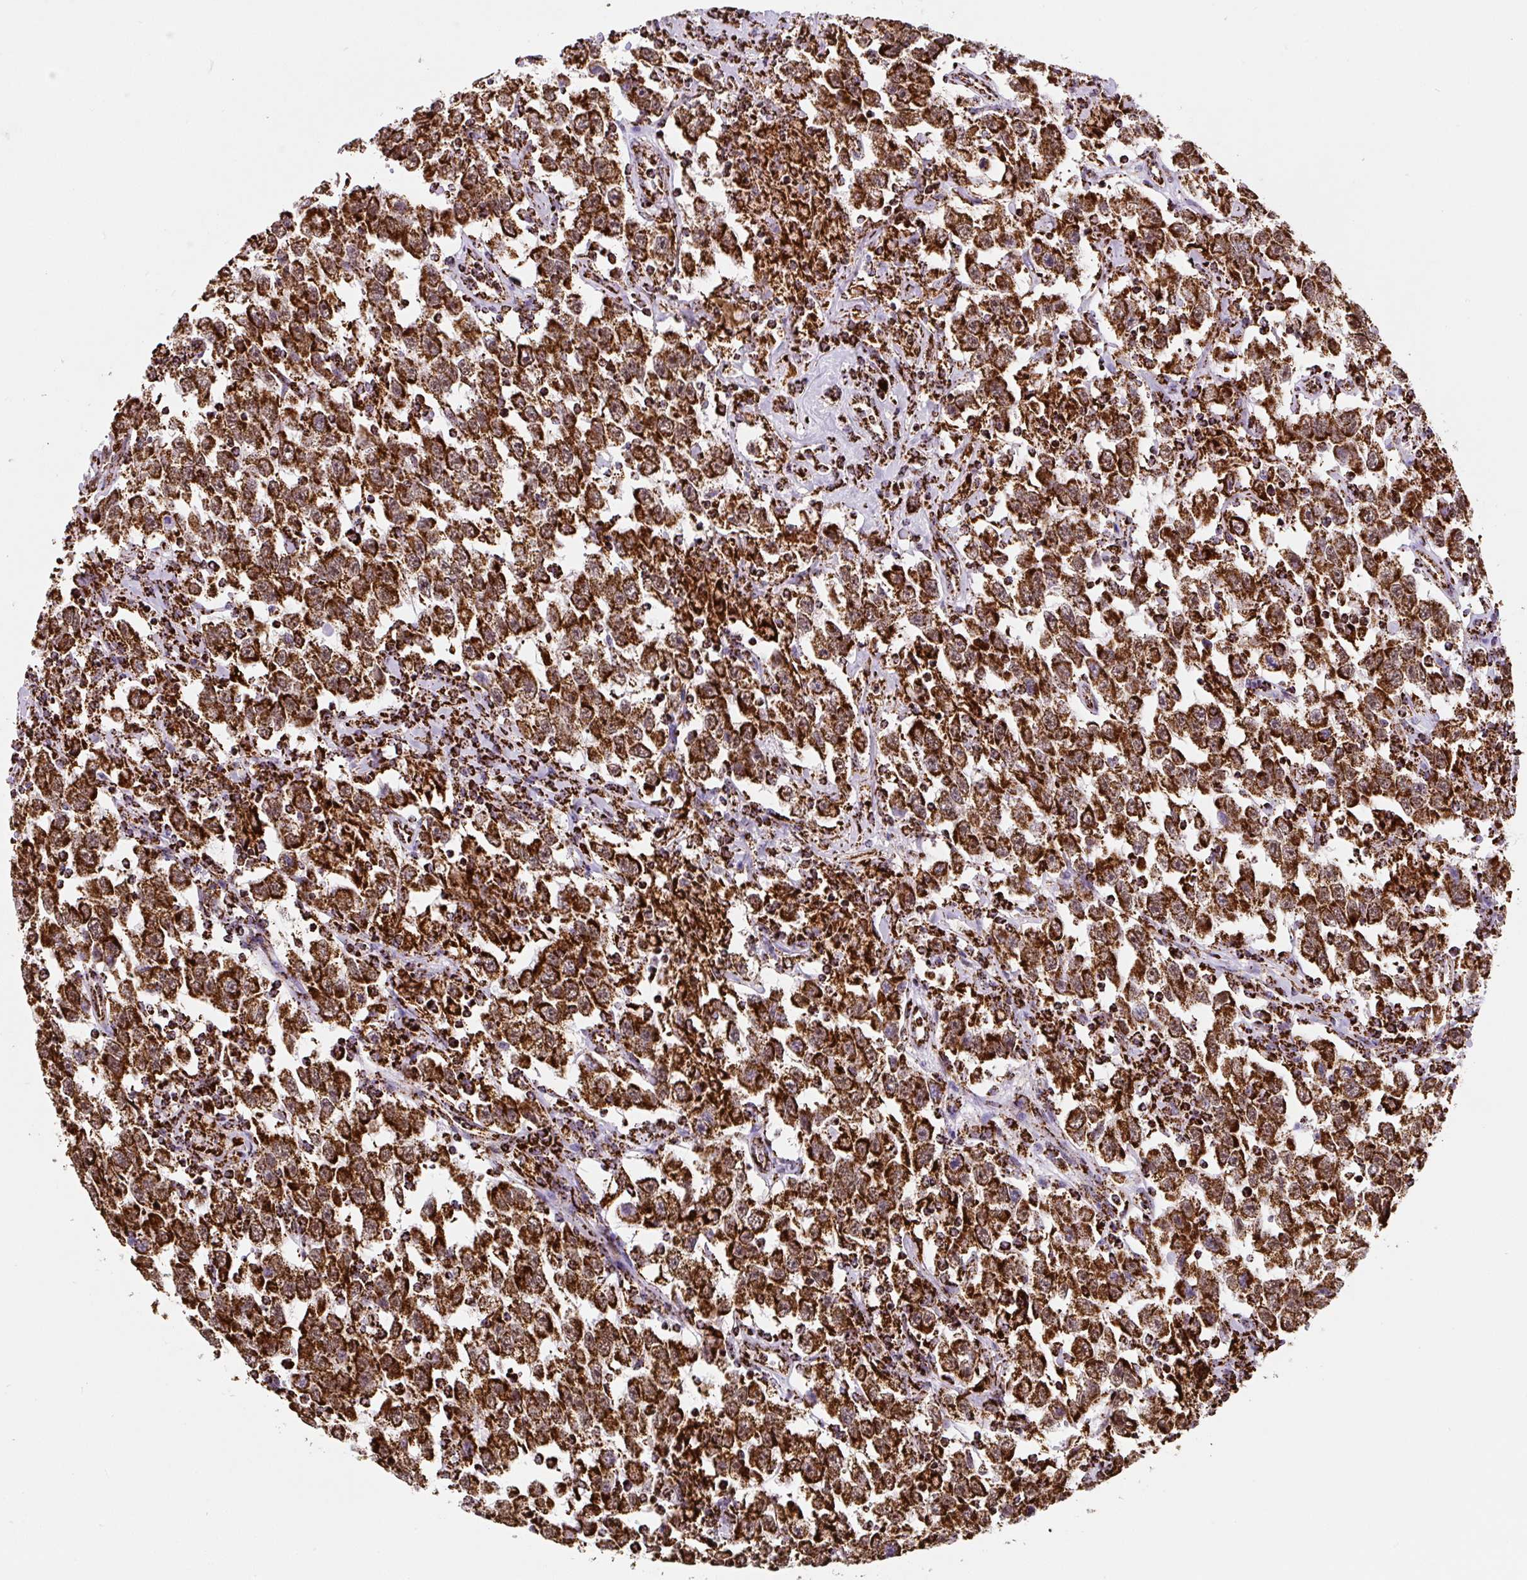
{"staining": {"intensity": "strong", "quantity": ">75%", "location": "cytoplasmic/membranous"}, "tissue": "testis cancer", "cell_type": "Tumor cells", "image_type": "cancer", "snomed": [{"axis": "morphology", "description": "Seminoma, NOS"}, {"axis": "topography", "description": "Testis"}], "caption": "A brown stain shows strong cytoplasmic/membranous expression of a protein in testis cancer tumor cells.", "gene": "ATP5F1A", "patient": {"sex": "male", "age": 41}}